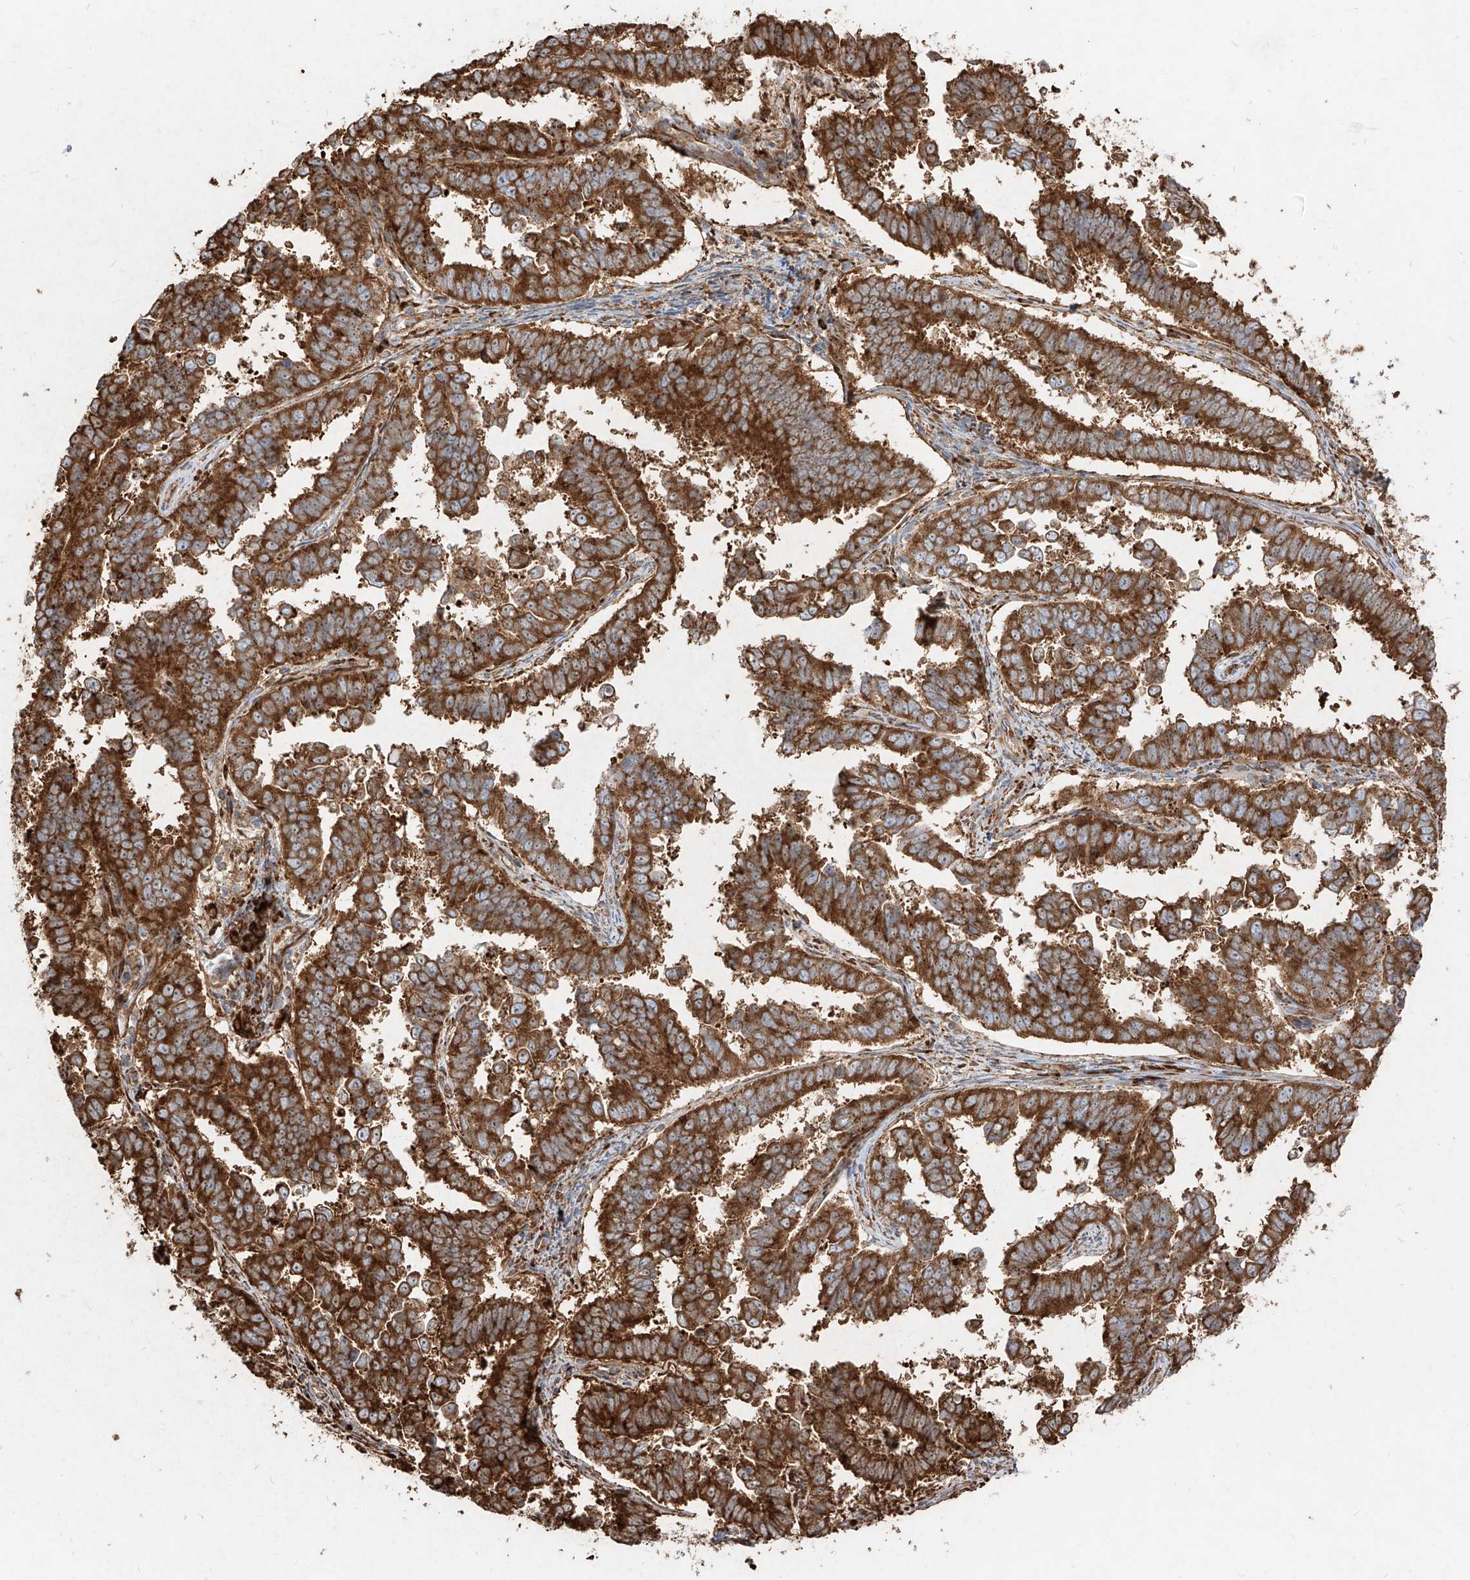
{"staining": {"intensity": "strong", "quantity": ">75%", "location": "cytoplasmic/membranous"}, "tissue": "endometrial cancer", "cell_type": "Tumor cells", "image_type": "cancer", "snomed": [{"axis": "morphology", "description": "Adenocarcinoma, NOS"}, {"axis": "topography", "description": "Endometrium"}], "caption": "Immunohistochemical staining of human endometrial adenocarcinoma displays high levels of strong cytoplasmic/membranous expression in approximately >75% of tumor cells.", "gene": "RPS25", "patient": {"sex": "female", "age": 75}}